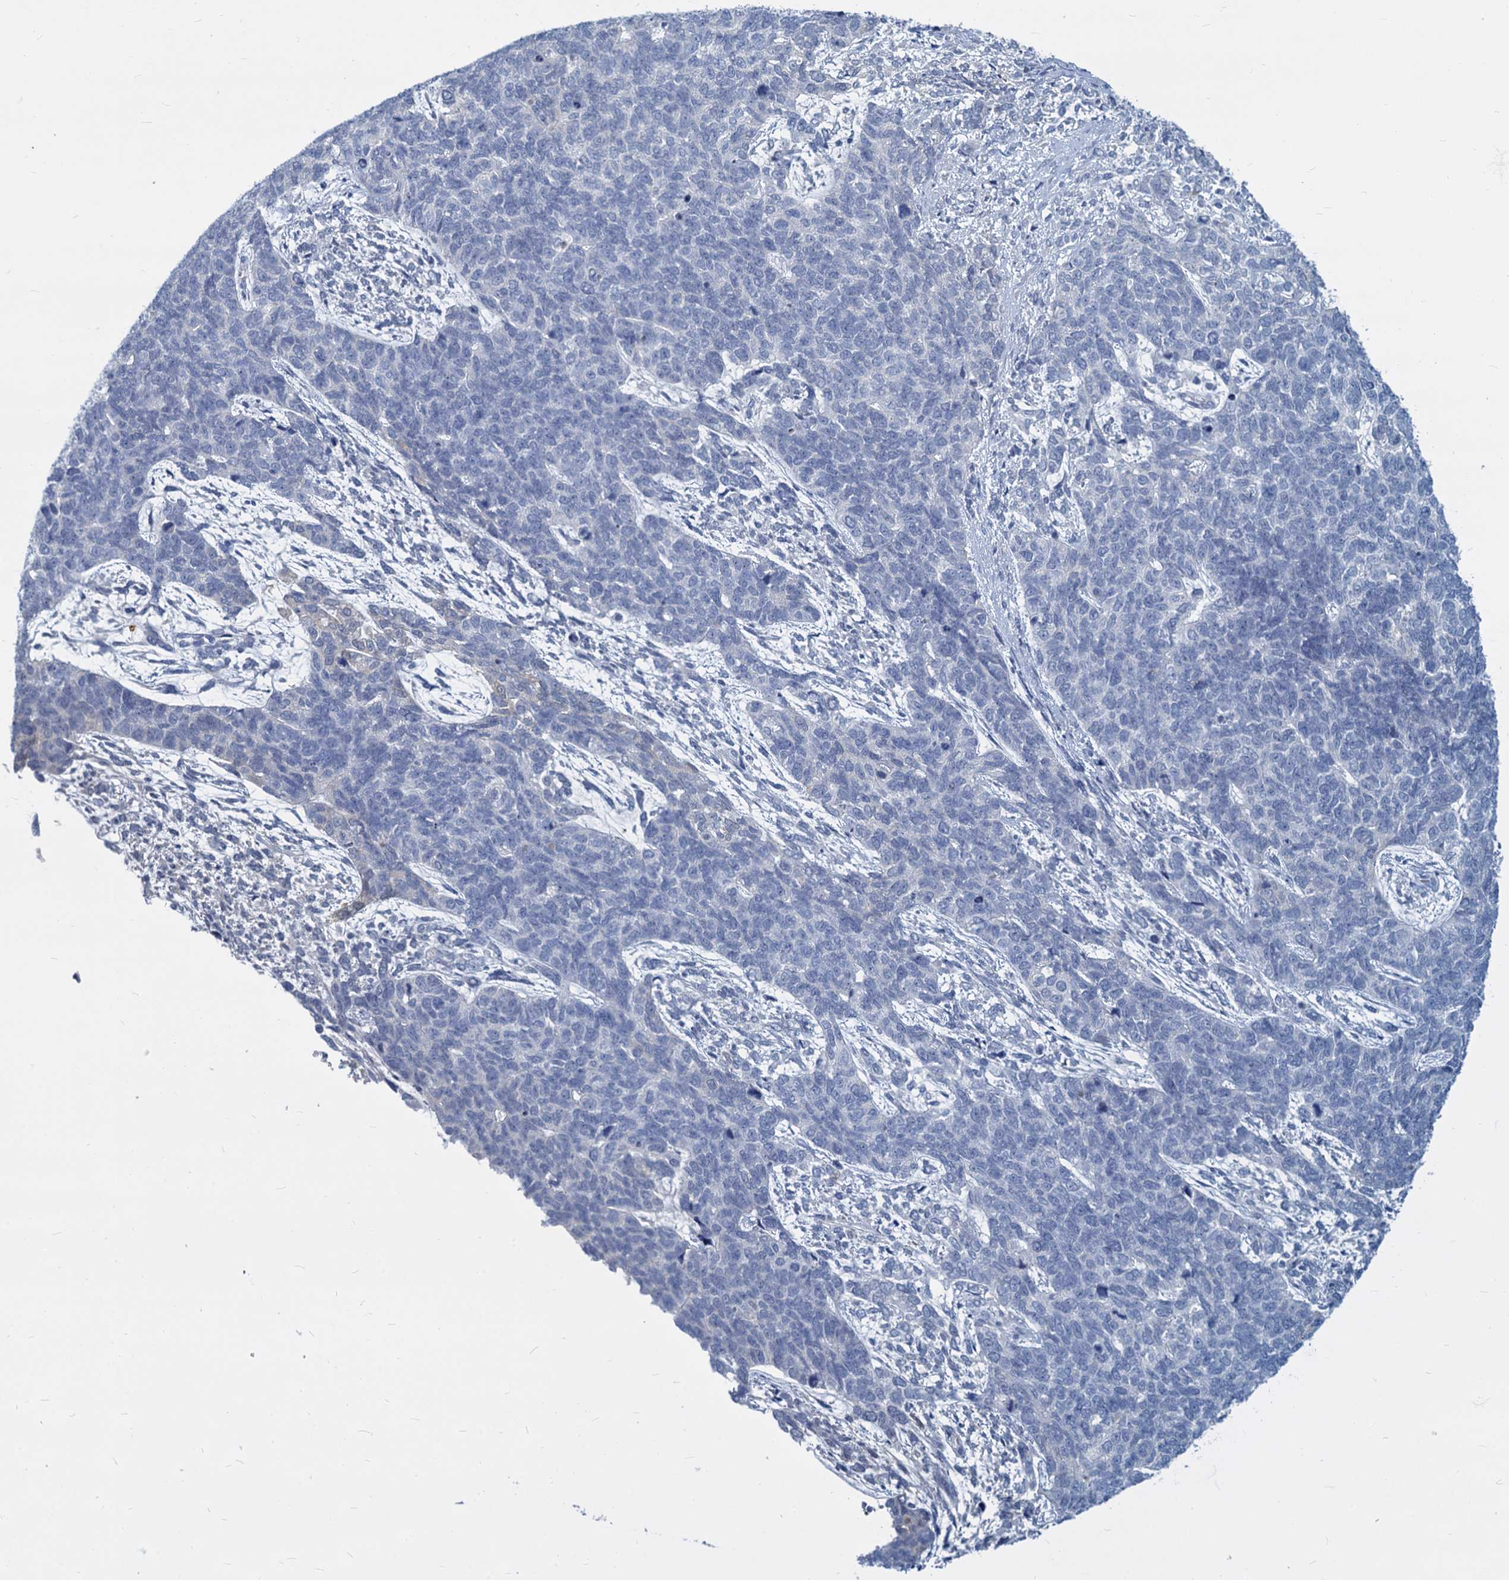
{"staining": {"intensity": "negative", "quantity": "none", "location": "none"}, "tissue": "cervical cancer", "cell_type": "Tumor cells", "image_type": "cancer", "snomed": [{"axis": "morphology", "description": "Squamous cell carcinoma, NOS"}, {"axis": "topography", "description": "Cervix"}], "caption": "This is an IHC image of human squamous cell carcinoma (cervical). There is no staining in tumor cells.", "gene": "GSTM3", "patient": {"sex": "female", "age": 63}}